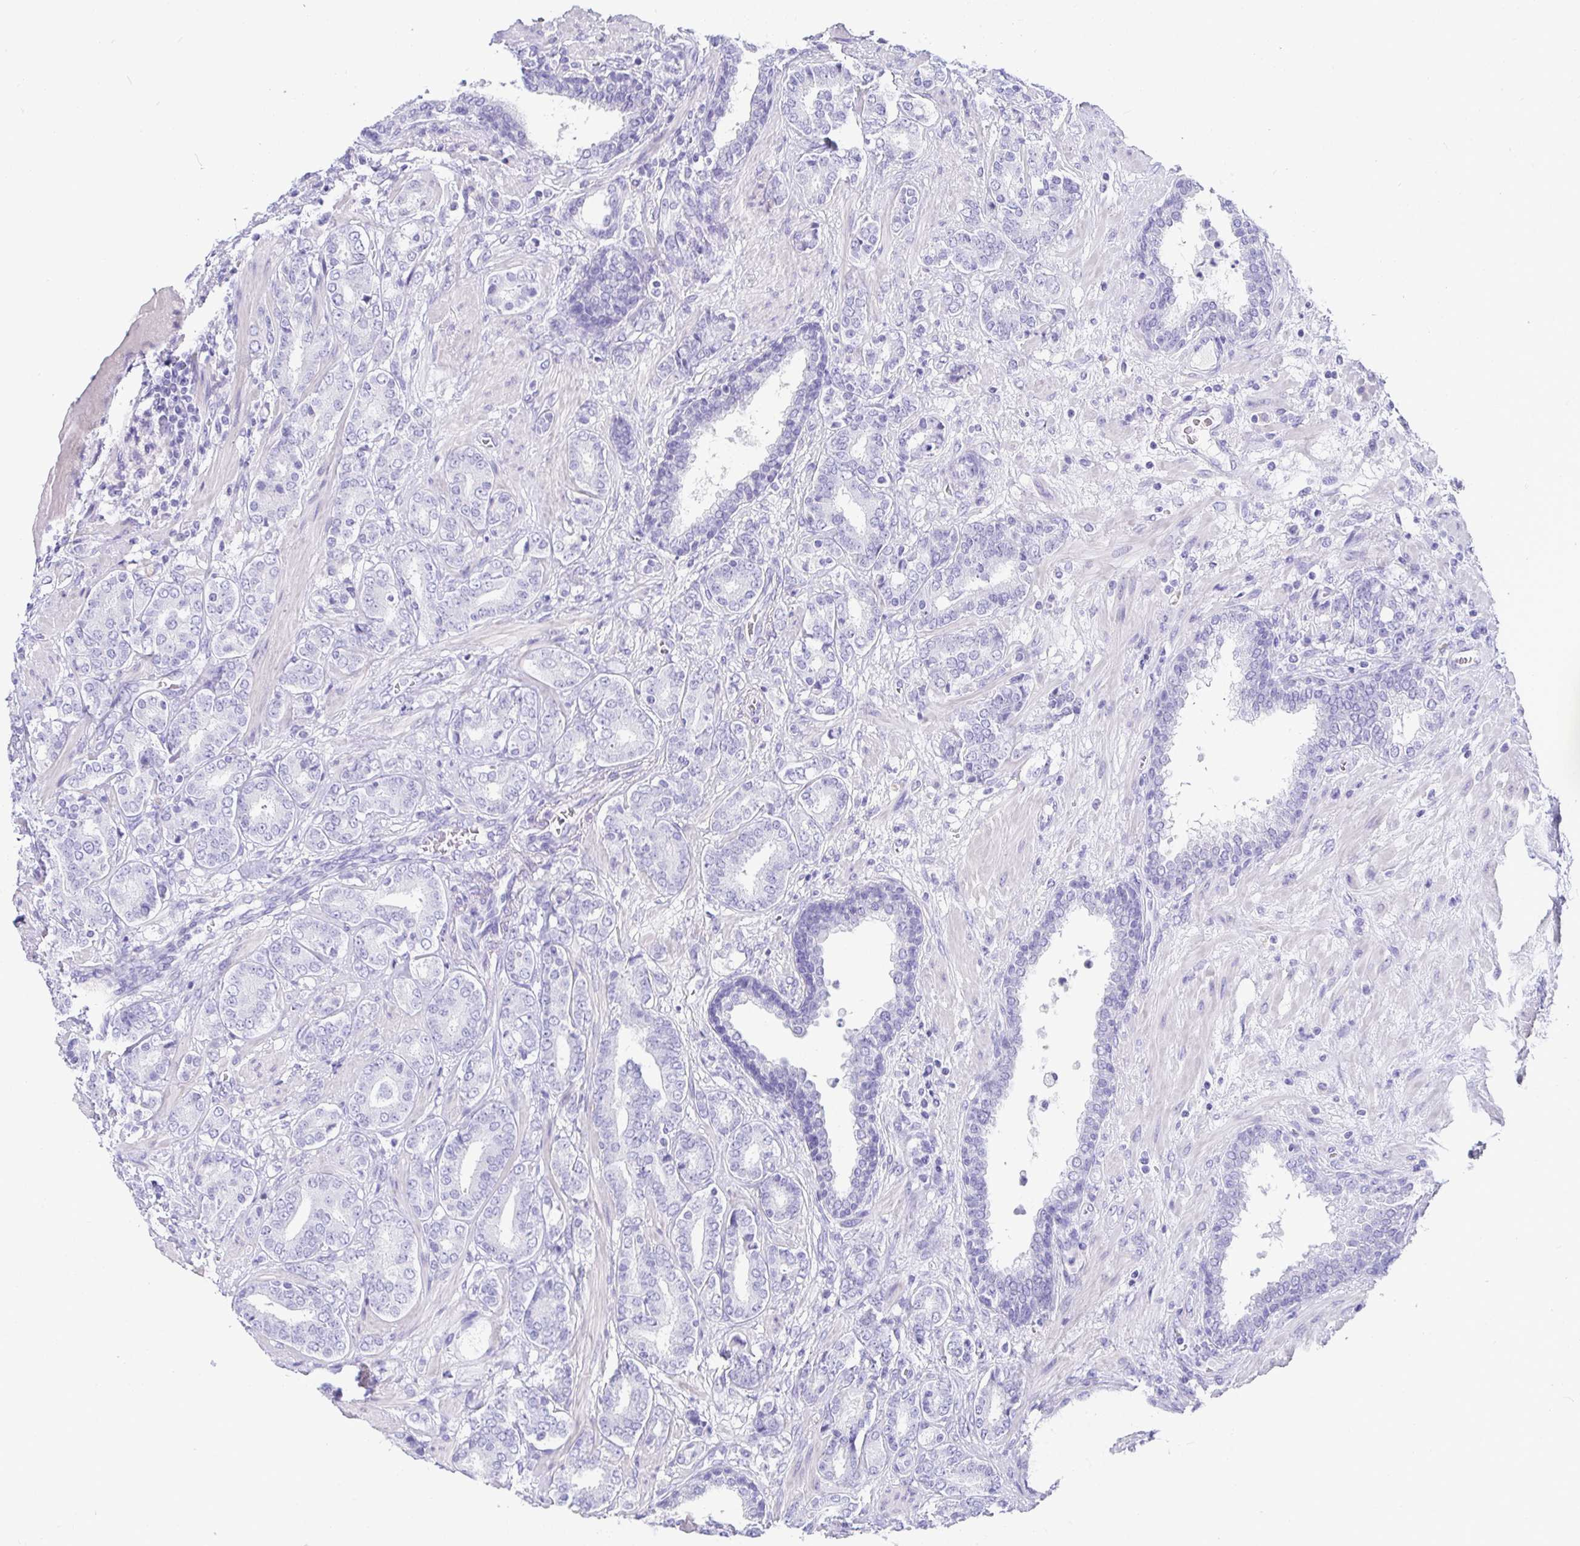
{"staining": {"intensity": "negative", "quantity": "none", "location": "none"}, "tissue": "prostate cancer", "cell_type": "Tumor cells", "image_type": "cancer", "snomed": [{"axis": "morphology", "description": "Adenocarcinoma, High grade"}, {"axis": "topography", "description": "Prostate"}], "caption": "This is an IHC micrograph of human prostate cancer. There is no staining in tumor cells.", "gene": "TMEM241", "patient": {"sex": "male", "age": 62}}